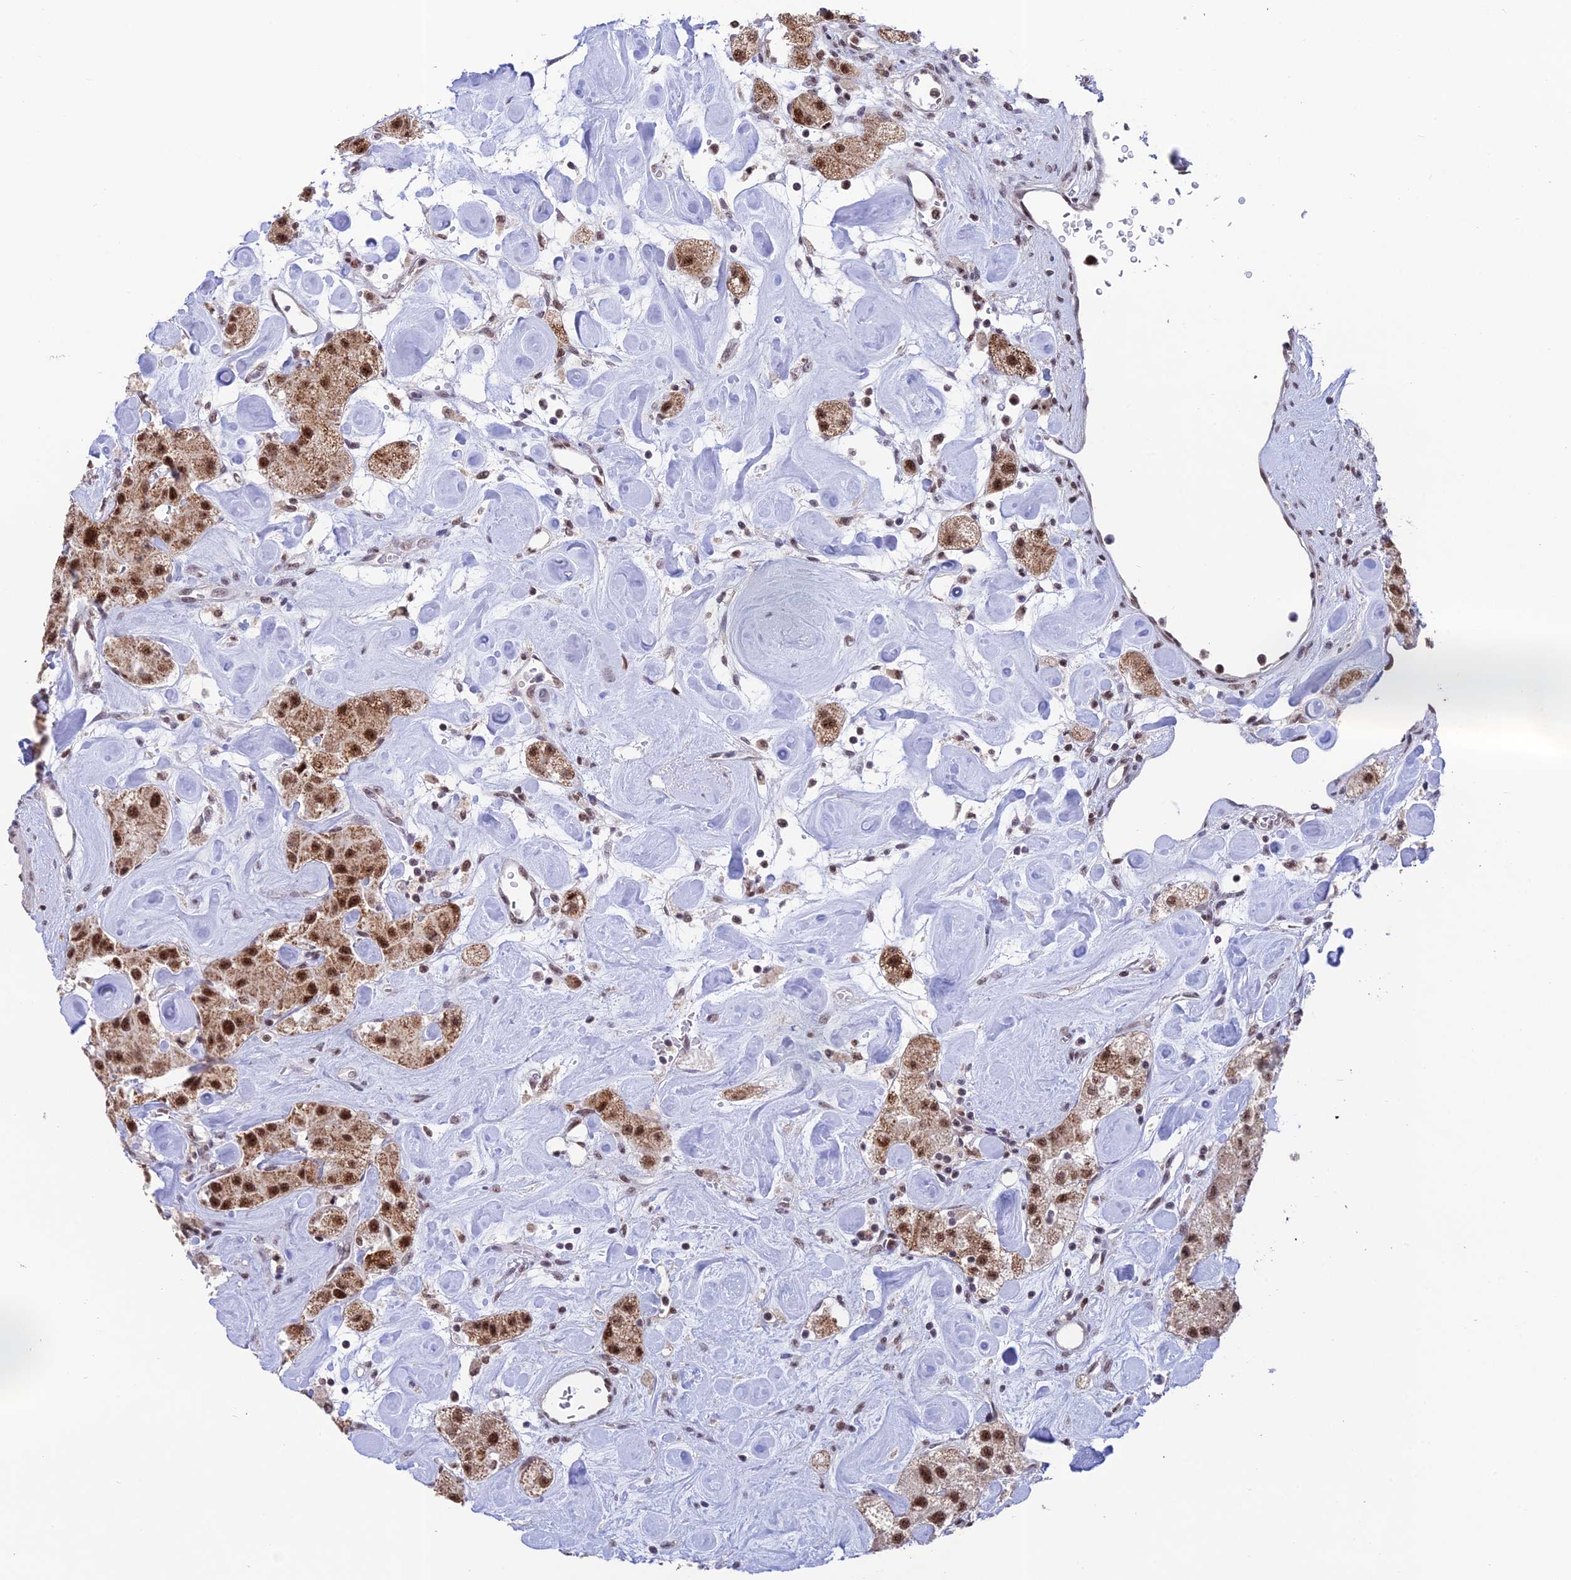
{"staining": {"intensity": "moderate", "quantity": ">75%", "location": "nuclear"}, "tissue": "carcinoid", "cell_type": "Tumor cells", "image_type": "cancer", "snomed": [{"axis": "morphology", "description": "Carcinoid, malignant, NOS"}, {"axis": "topography", "description": "Pancreas"}], "caption": "Immunohistochemical staining of human carcinoid reveals medium levels of moderate nuclear protein staining in approximately >75% of tumor cells.", "gene": "THOC7", "patient": {"sex": "male", "age": 41}}